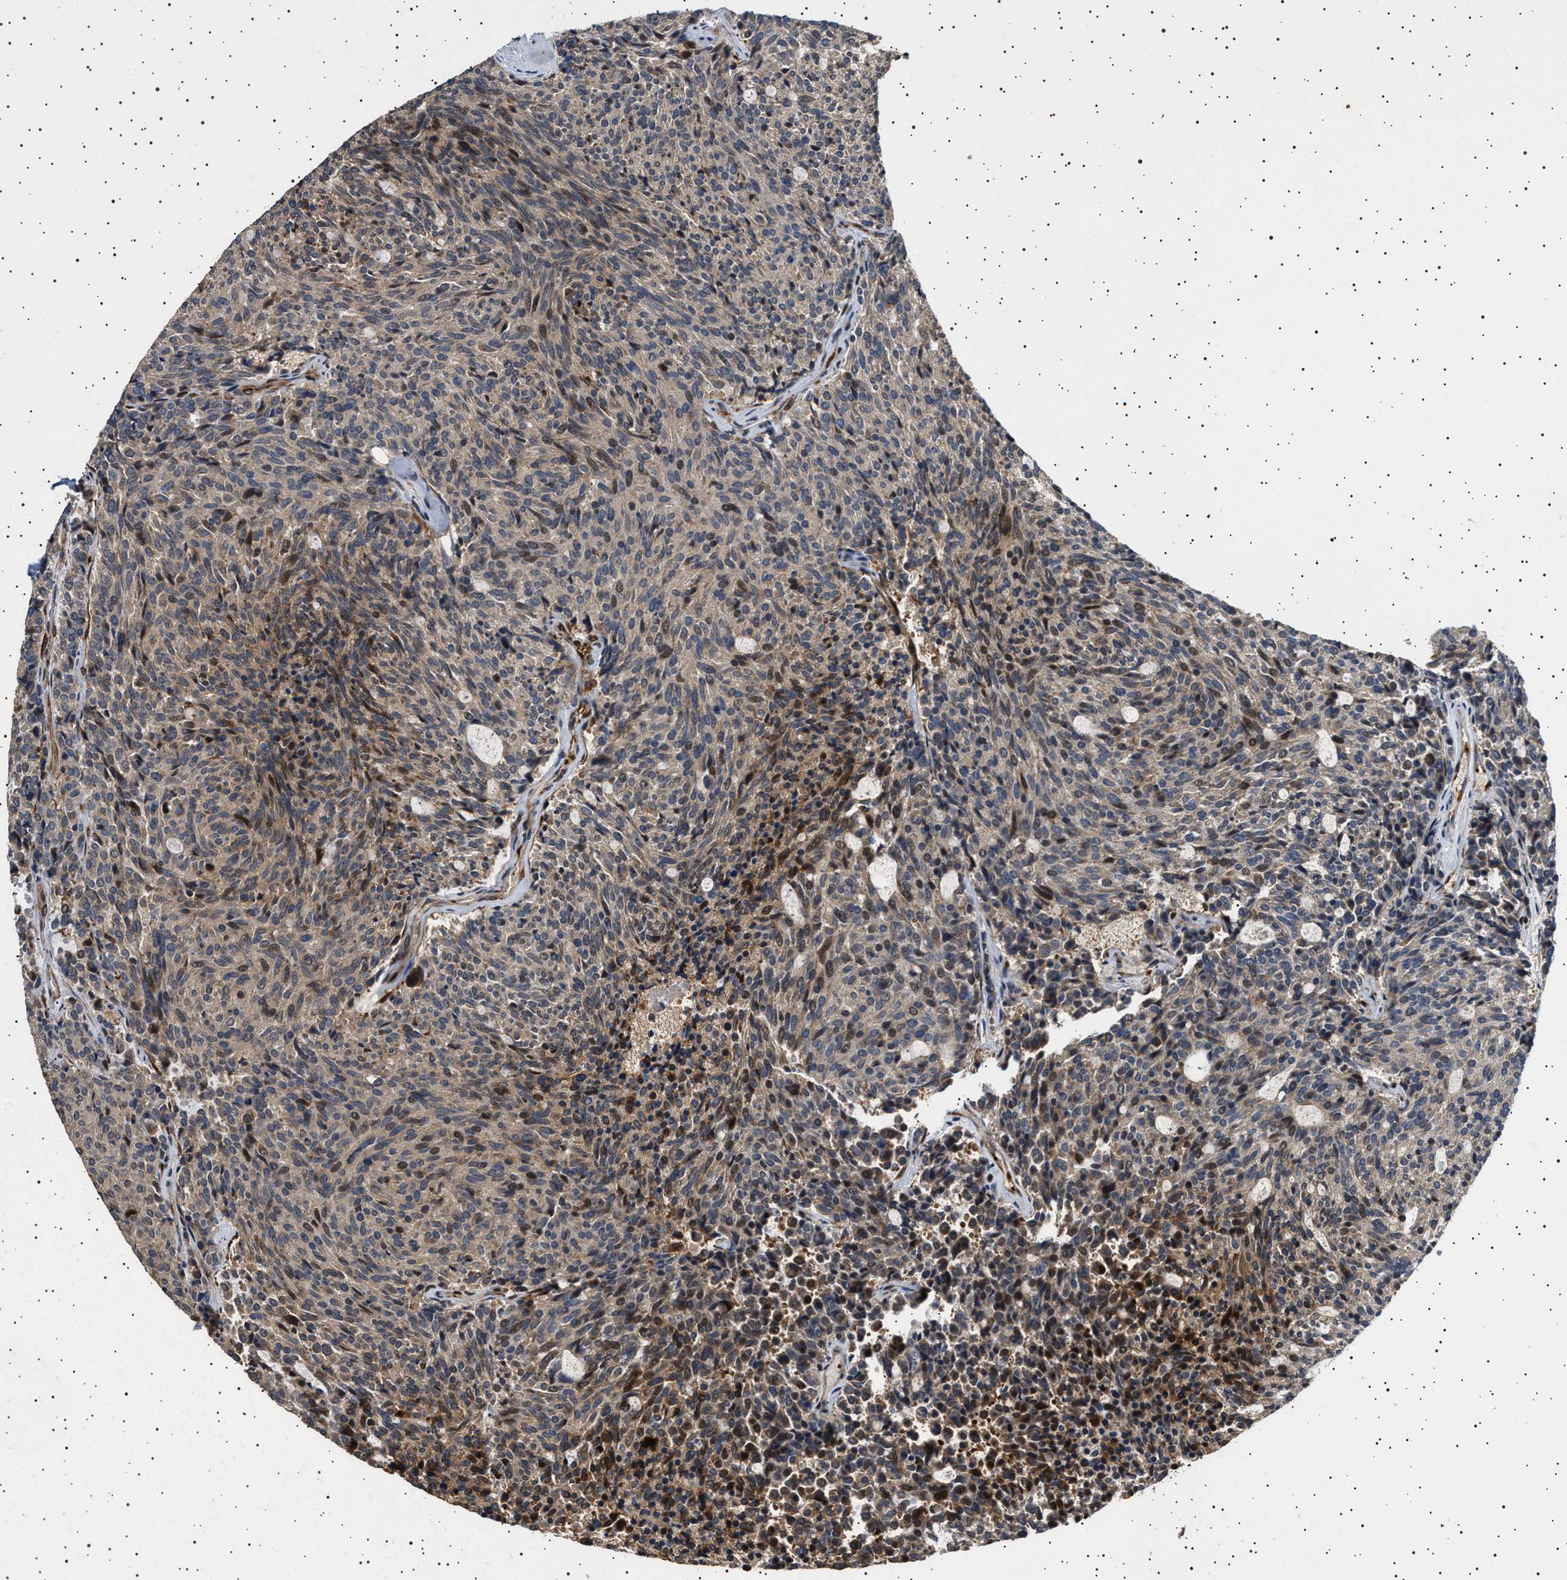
{"staining": {"intensity": "weak", "quantity": ">75%", "location": "cytoplasmic/membranous"}, "tissue": "carcinoid", "cell_type": "Tumor cells", "image_type": "cancer", "snomed": [{"axis": "morphology", "description": "Carcinoid, malignant, NOS"}, {"axis": "topography", "description": "Pancreas"}], "caption": "This is a micrograph of IHC staining of malignant carcinoid, which shows weak positivity in the cytoplasmic/membranous of tumor cells.", "gene": "GUCY1B1", "patient": {"sex": "female", "age": 54}}